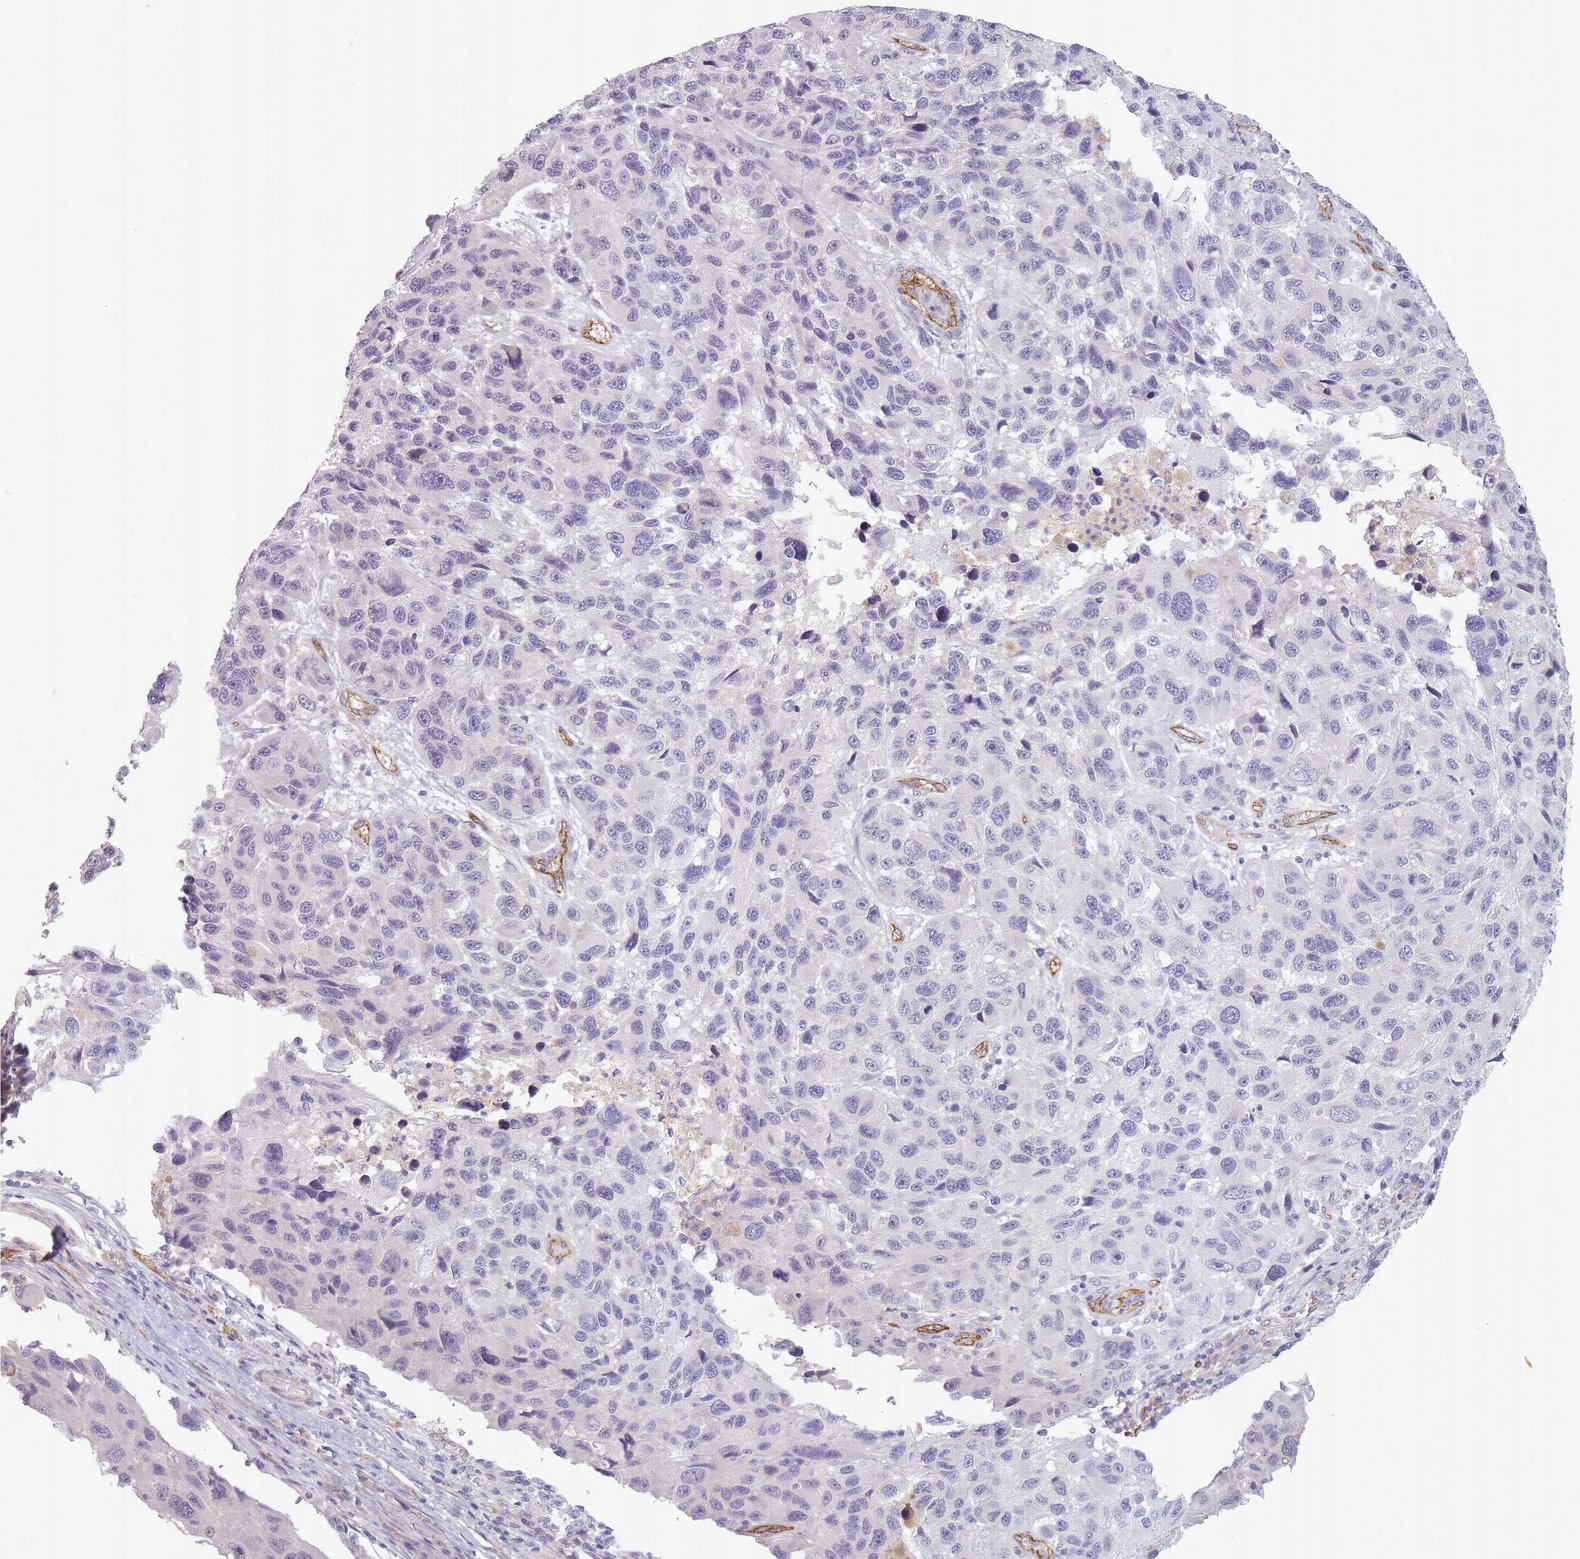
{"staining": {"intensity": "negative", "quantity": "none", "location": "none"}, "tissue": "melanoma", "cell_type": "Tumor cells", "image_type": "cancer", "snomed": [{"axis": "morphology", "description": "Malignant melanoma, NOS"}, {"axis": "topography", "description": "Skin"}], "caption": "Immunohistochemistry of human melanoma shows no expression in tumor cells.", "gene": "SLC8A2", "patient": {"sex": "male", "age": 53}}